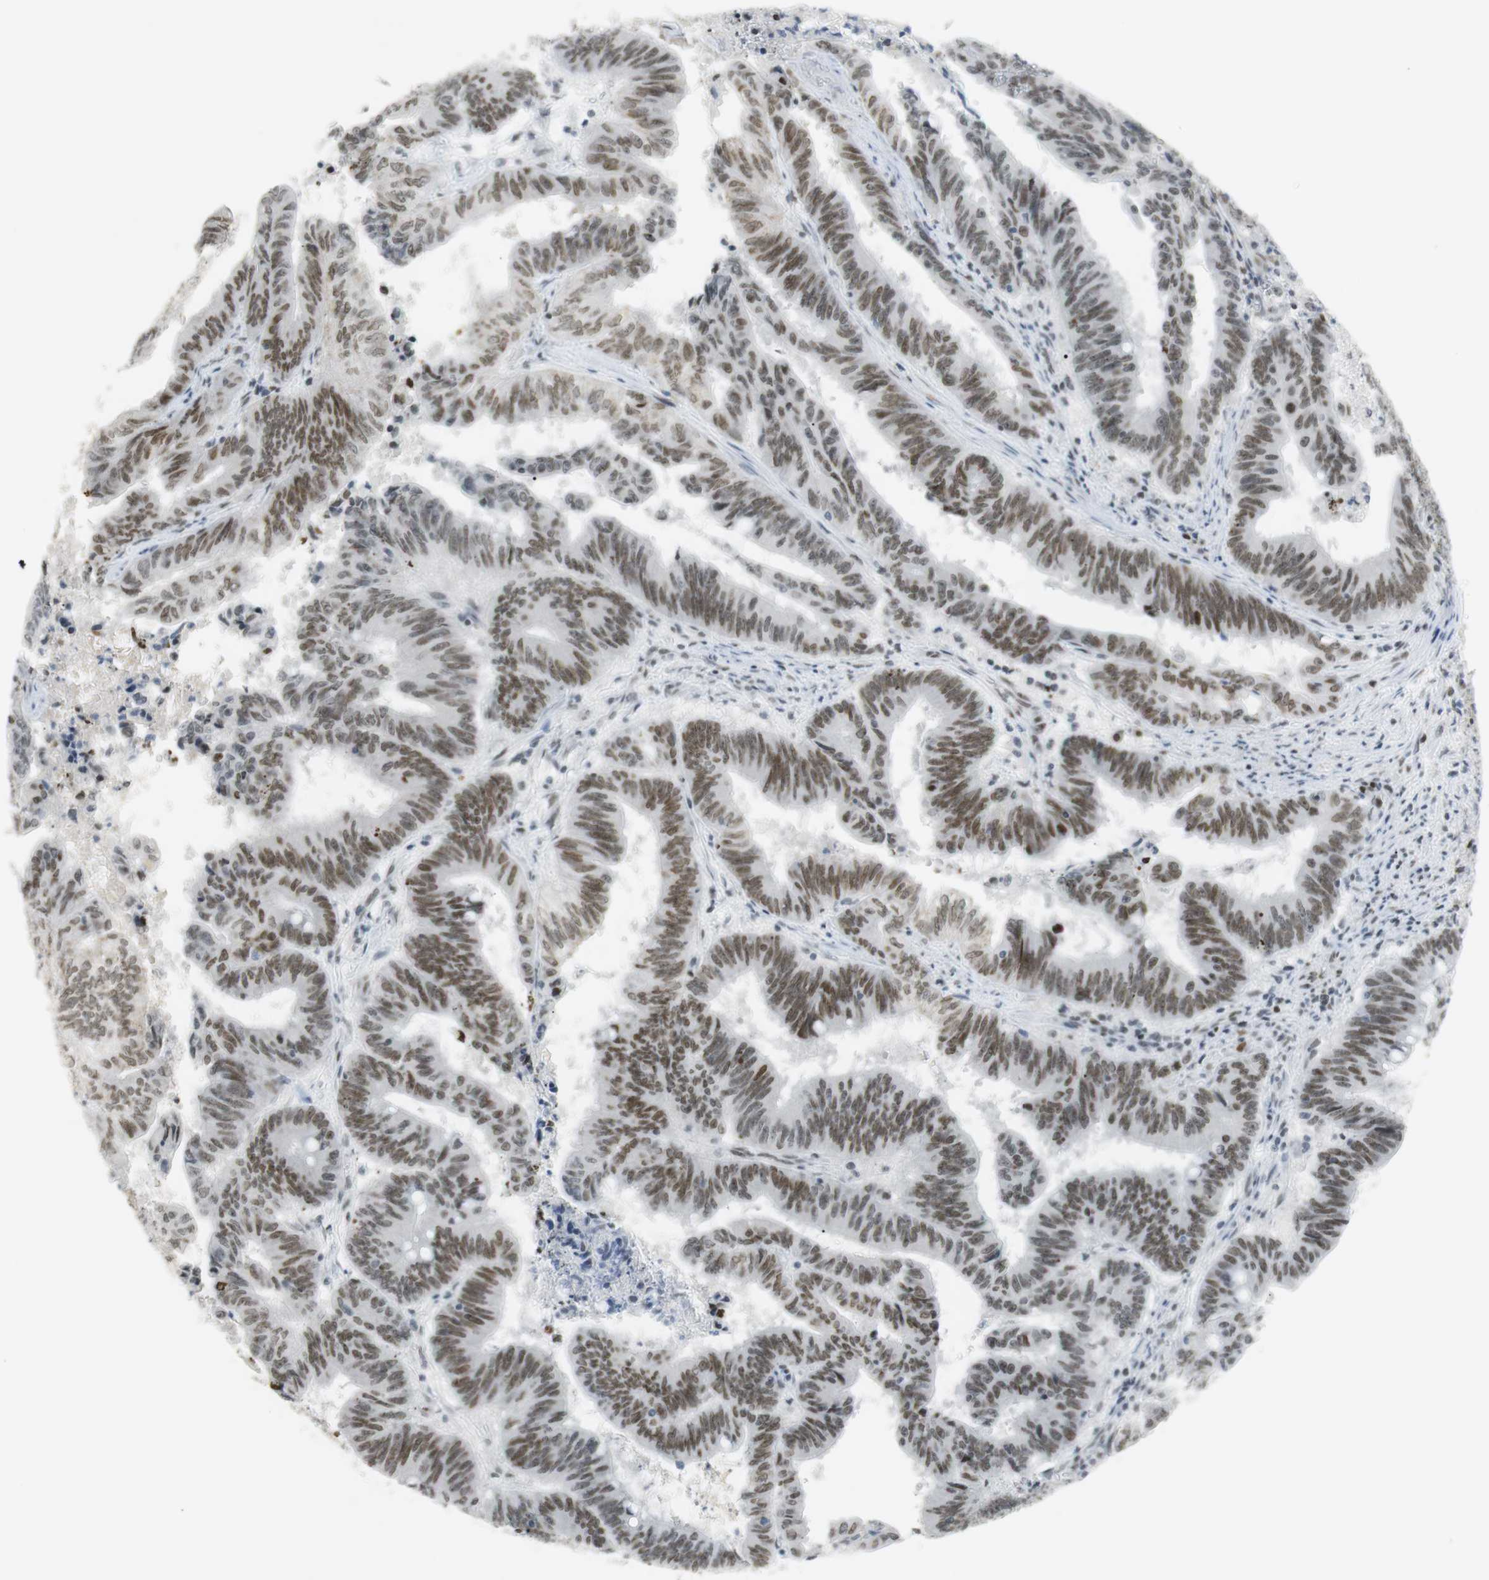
{"staining": {"intensity": "moderate", "quantity": ">75%", "location": "nuclear"}, "tissue": "colorectal cancer", "cell_type": "Tumor cells", "image_type": "cancer", "snomed": [{"axis": "morphology", "description": "Adenocarcinoma, NOS"}, {"axis": "topography", "description": "Colon"}], "caption": "Colorectal cancer (adenocarcinoma) stained for a protein (brown) reveals moderate nuclear positive expression in approximately >75% of tumor cells.", "gene": "BMI1", "patient": {"sex": "male", "age": 45}}